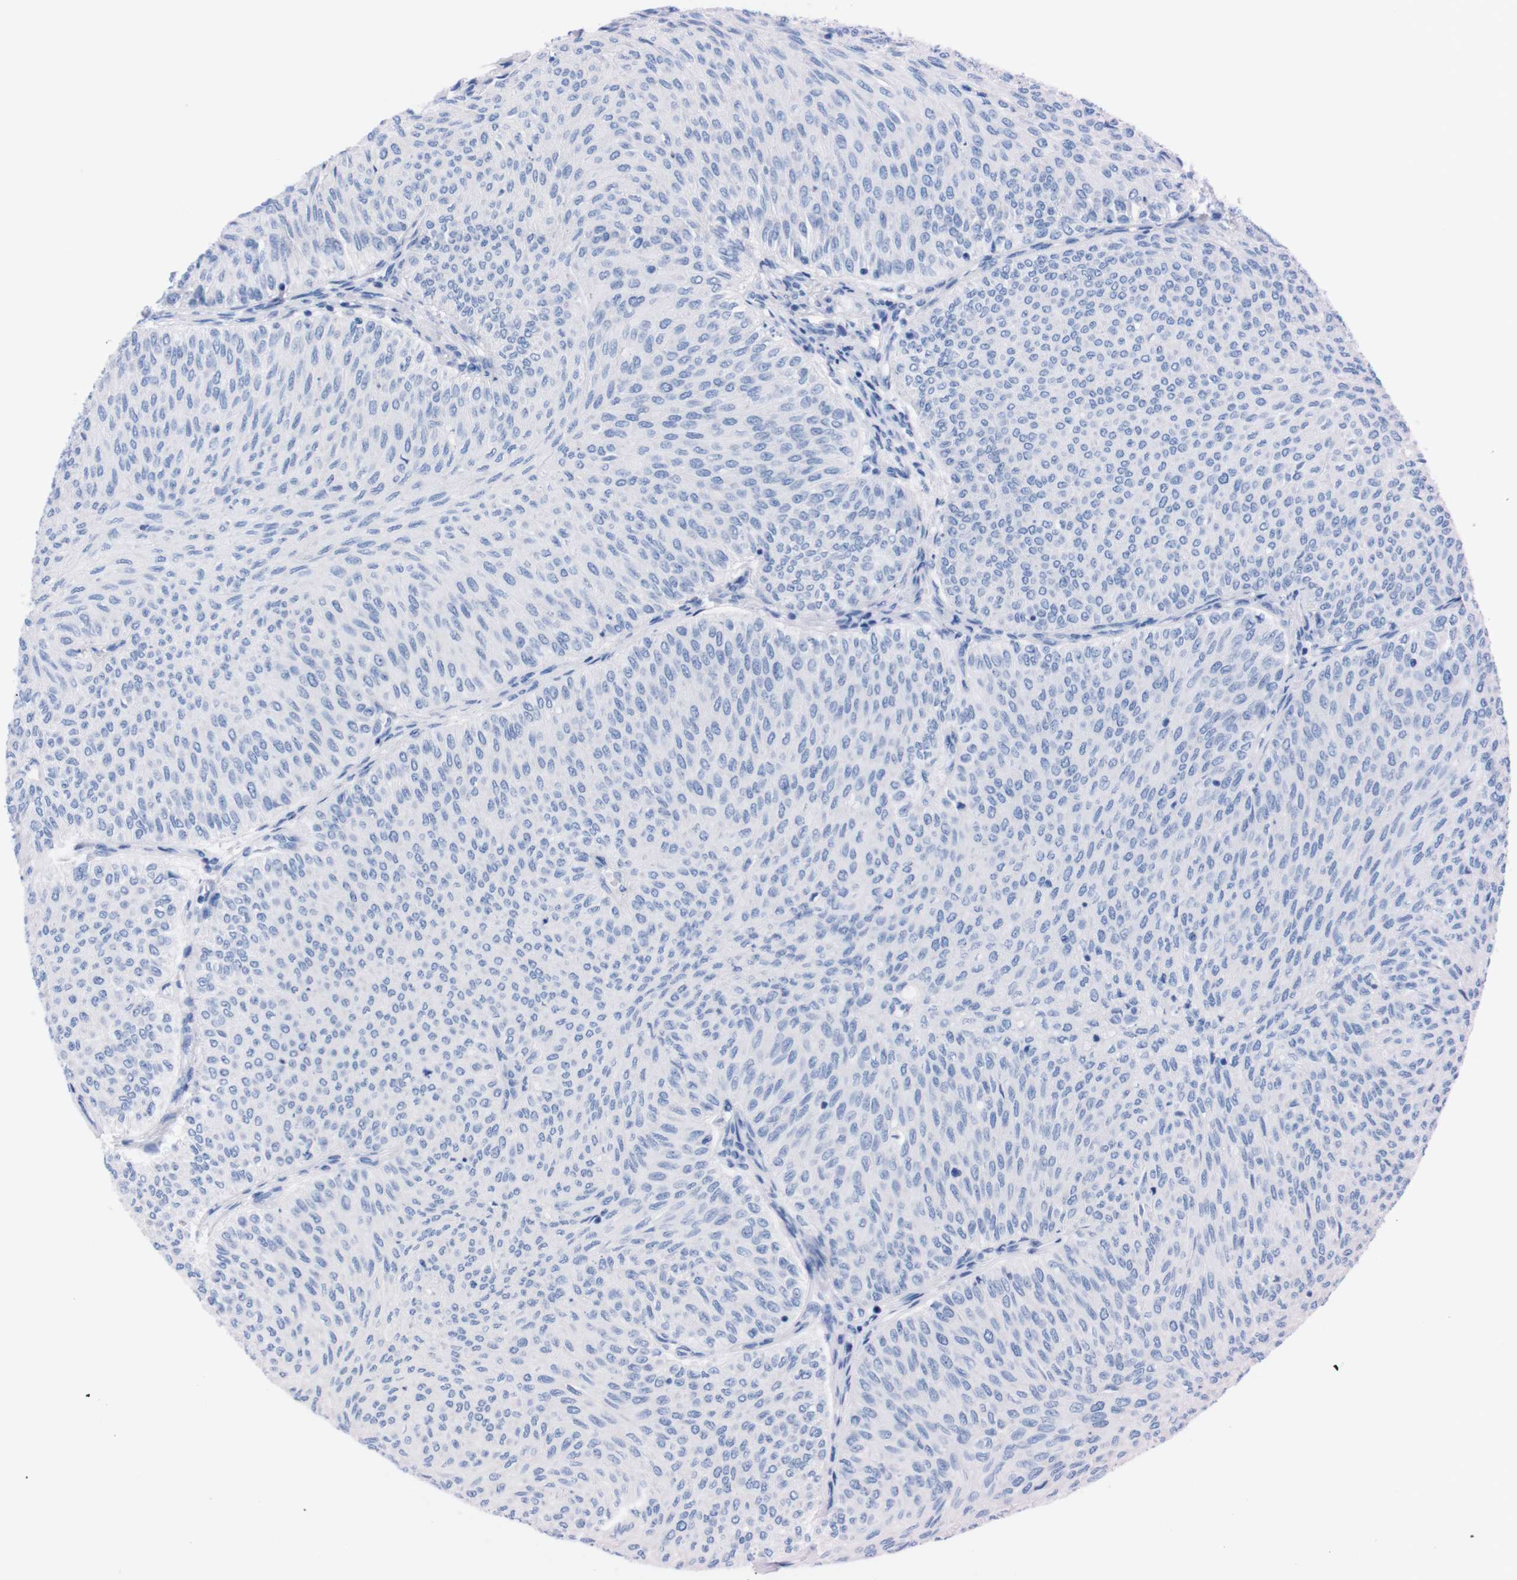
{"staining": {"intensity": "negative", "quantity": "none", "location": "none"}, "tissue": "urothelial cancer", "cell_type": "Tumor cells", "image_type": "cancer", "snomed": [{"axis": "morphology", "description": "Urothelial carcinoma, Low grade"}, {"axis": "topography", "description": "Urinary bladder"}], "caption": "A photomicrograph of human urothelial cancer is negative for staining in tumor cells.", "gene": "P2RY12", "patient": {"sex": "male", "age": 78}}